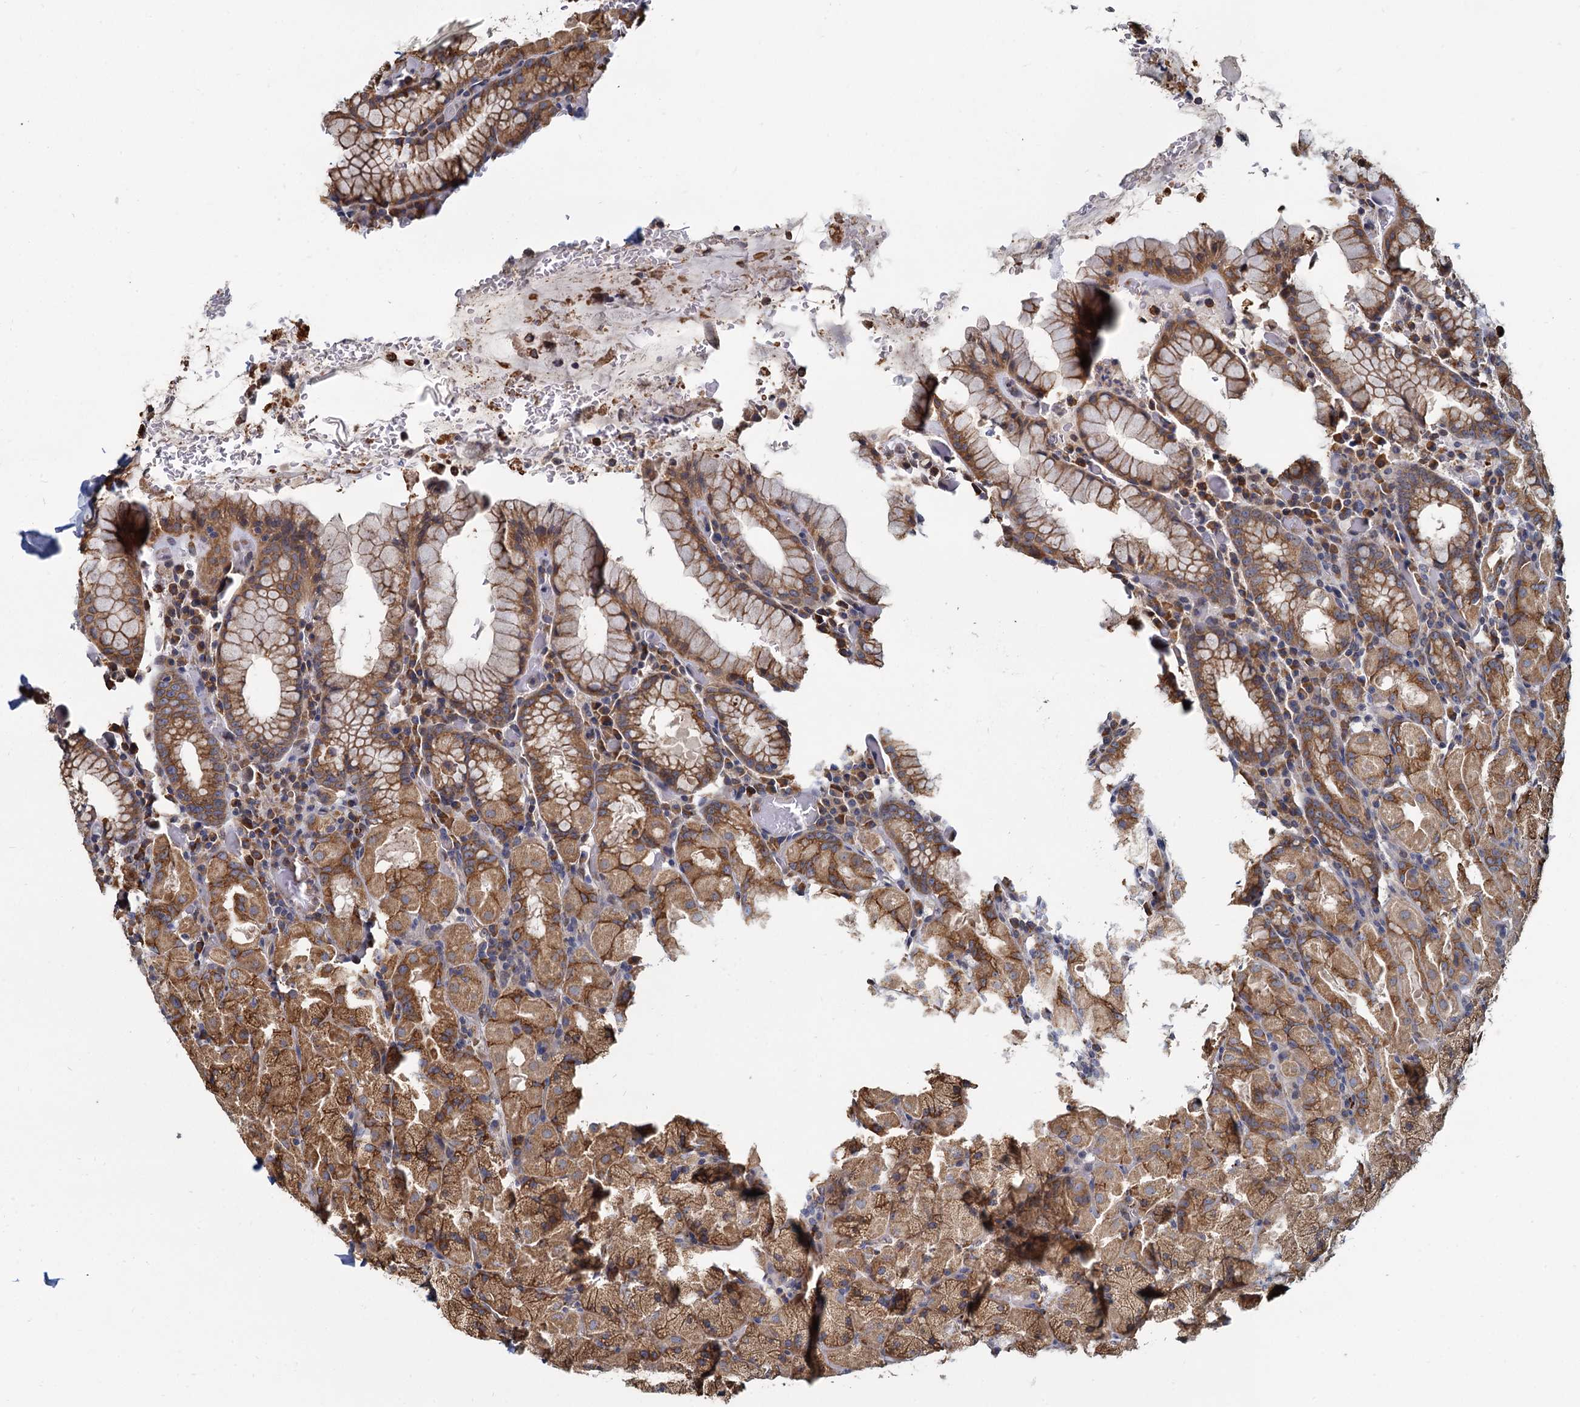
{"staining": {"intensity": "moderate", "quantity": ">75%", "location": "cytoplasmic/membranous"}, "tissue": "stomach", "cell_type": "Glandular cells", "image_type": "normal", "snomed": [{"axis": "morphology", "description": "Normal tissue, NOS"}, {"axis": "topography", "description": "Stomach, upper"}, {"axis": "topography", "description": "Stomach, lower"}], "caption": "IHC staining of unremarkable stomach, which reveals medium levels of moderate cytoplasmic/membranous staining in about >75% of glandular cells indicating moderate cytoplasmic/membranous protein staining. The staining was performed using DAB (3,3'-diaminobenzidine) (brown) for protein detection and nuclei were counterstained in hematoxylin (blue).", "gene": "LRRC51", "patient": {"sex": "male", "age": 80}}